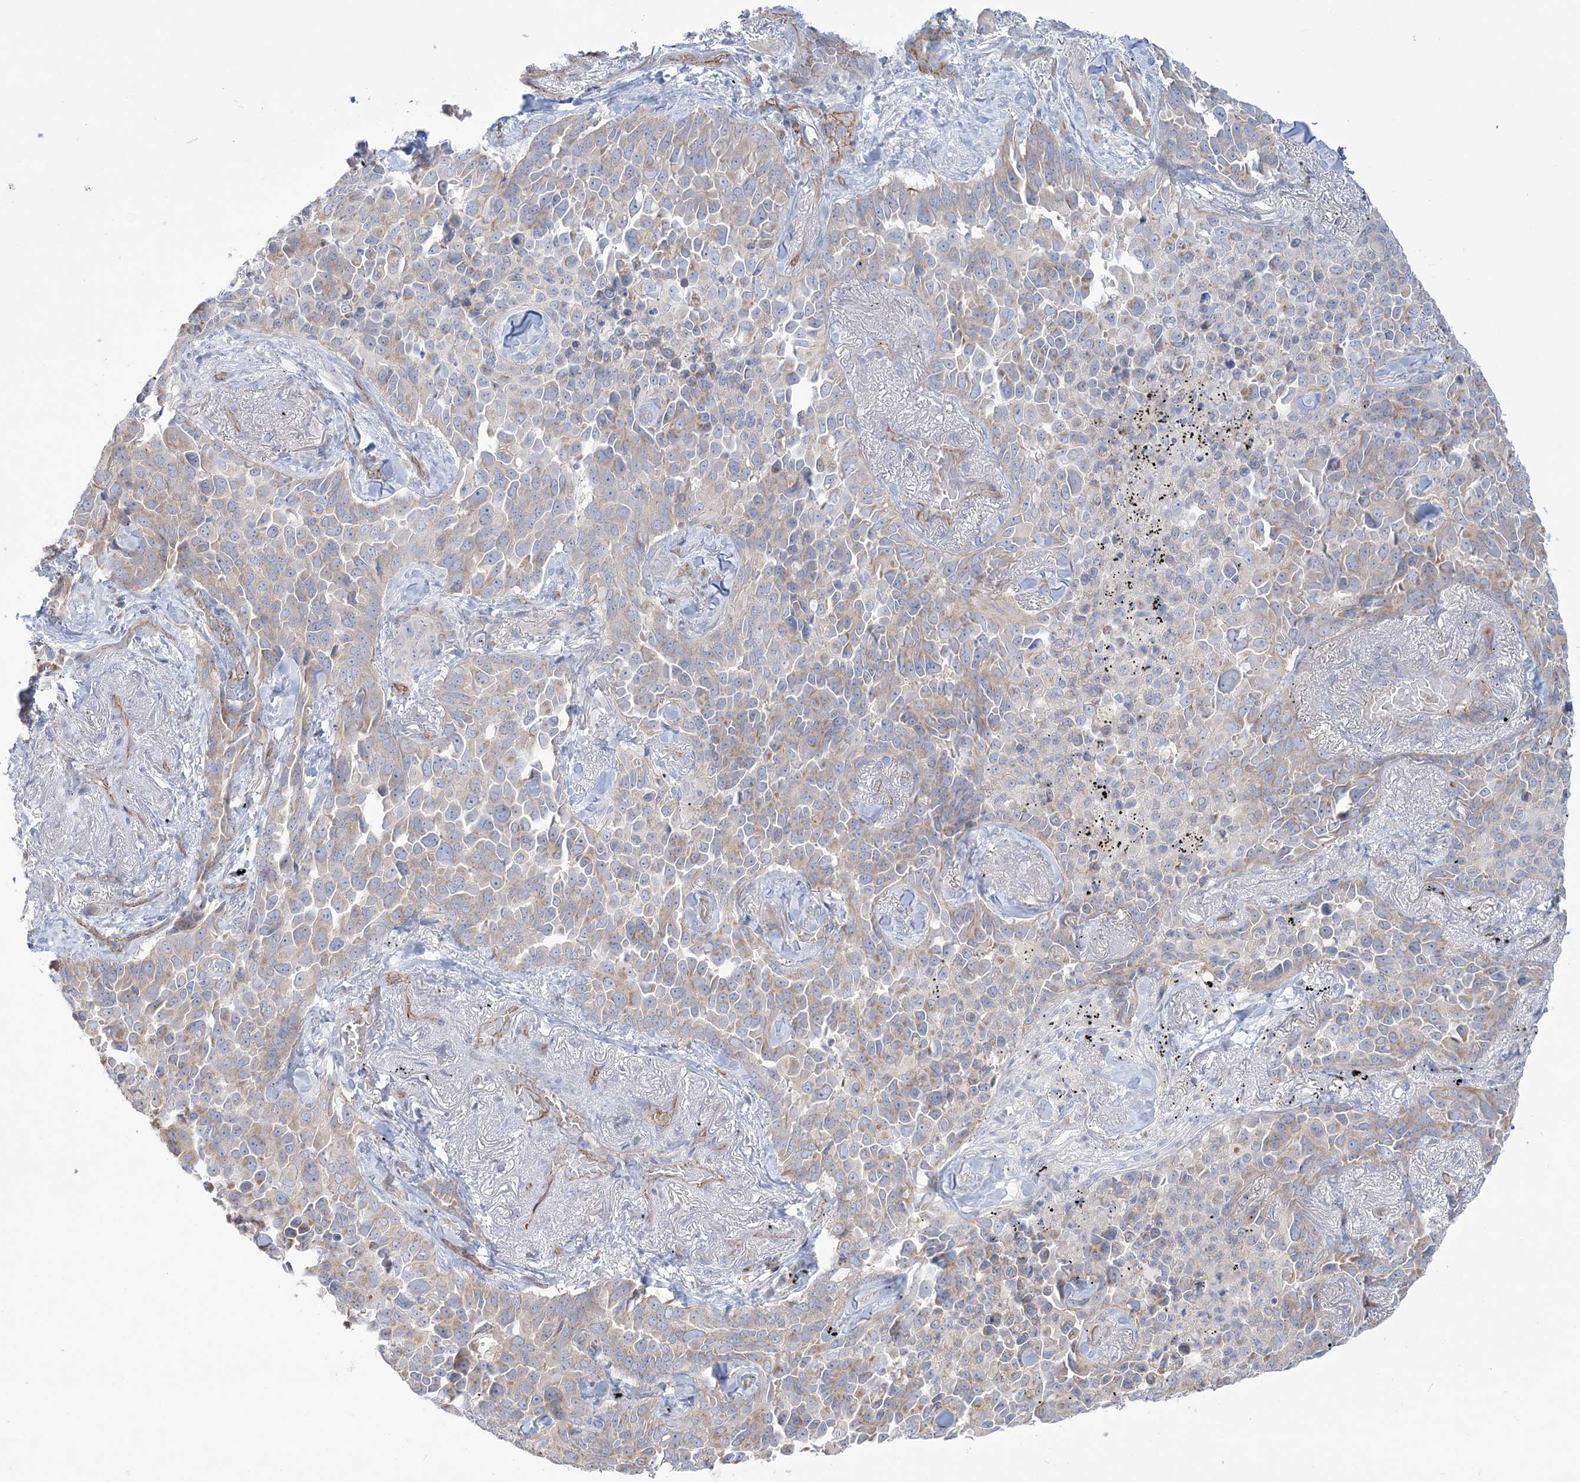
{"staining": {"intensity": "weak", "quantity": "25%-75%", "location": "cytoplasmic/membranous"}, "tissue": "lung cancer", "cell_type": "Tumor cells", "image_type": "cancer", "snomed": [{"axis": "morphology", "description": "Adenocarcinoma, NOS"}, {"axis": "topography", "description": "Lung"}], "caption": "Protein staining of lung adenocarcinoma tissue demonstrates weak cytoplasmic/membranous positivity in about 25%-75% of tumor cells. The staining is performed using DAB (3,3'-diaminobenzidine) brown chromogen to label protein expression. The nuclei are counter-stained blue using hematoxylin.", "gene": "FARSB", "patient": {"sex": "female", "age": 67}}